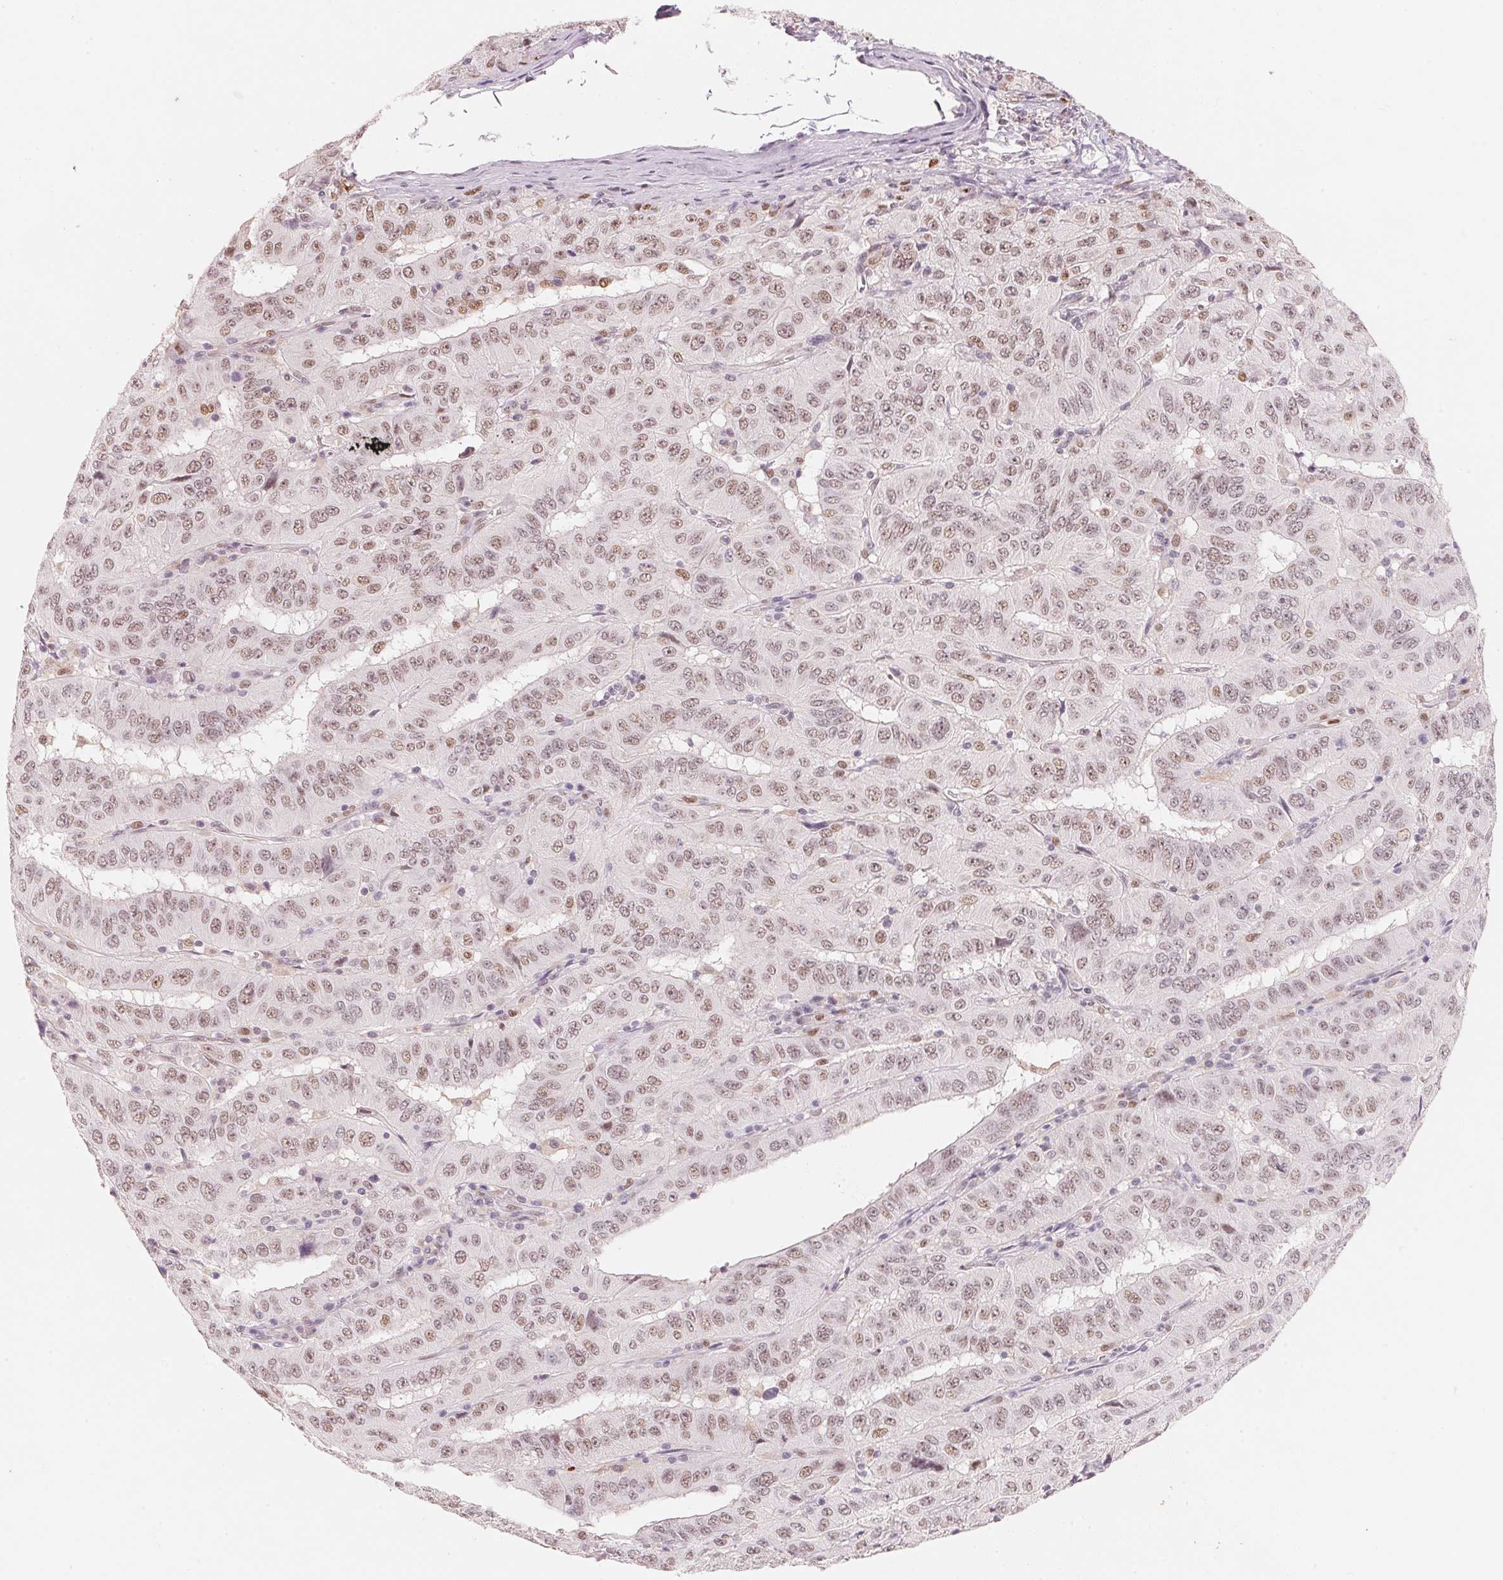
{"staining": {"intensity": "weak", "quantity": ">75%", "location": "nuclear"}, "tissue": "pancreatic cancer", "cell_type": "Tumor cells", "image_type": "cancer", "snomed": [{"axis": "morphology", "description": "Adenocarcinoma, NOS"}, {"axis": "topography", "description": "Pancreas"}], "caption": "Protein staining displays weak nuclear expression in approximately >75% of tumor cells in pancreatic adenocarcinoma. The protein is shown in brown color, while the nuclei are stained blue.", "gene": "ARHGAP22", "patient": {"sex": "male", "age": 63}}